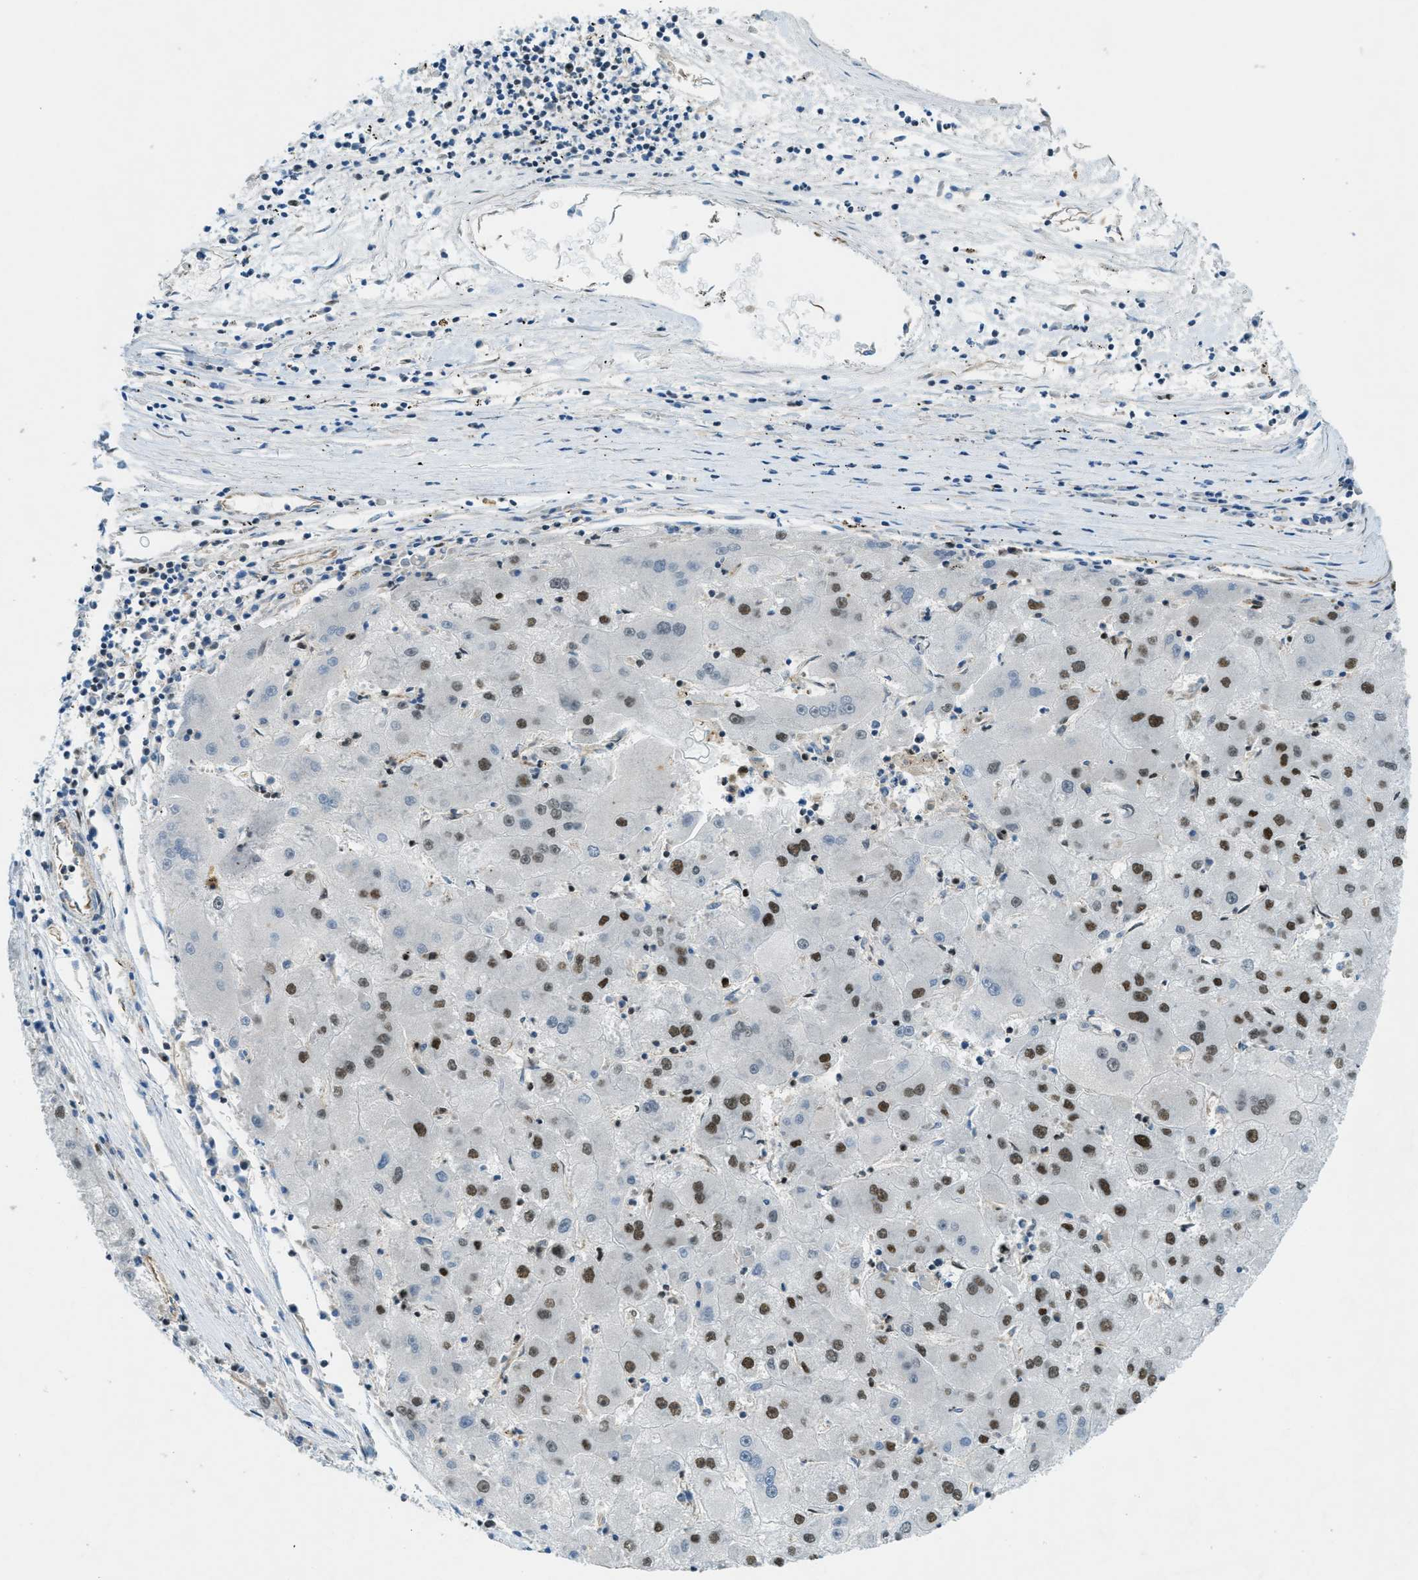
{"staining": {"intensity": "moderate", "quantity": ">75%", "location": "nuclear"}, "tissue": "liver cancer", "cell_type": "Tumor cells", "image_type": "cancer", "snomed": [{"axis": "morphology", "description": "Carcinoma, Hepatocellular, NOS"}, {"axis": "topography", "description": "Liver"}], "caption": "Tumor cells reveal medium levels of moderate nuclear positivity in about >75% of cells in human liver hepatocellular carcinoma.", "gene": "ZFR", "patient": {"sex": "male", "age": 72}}